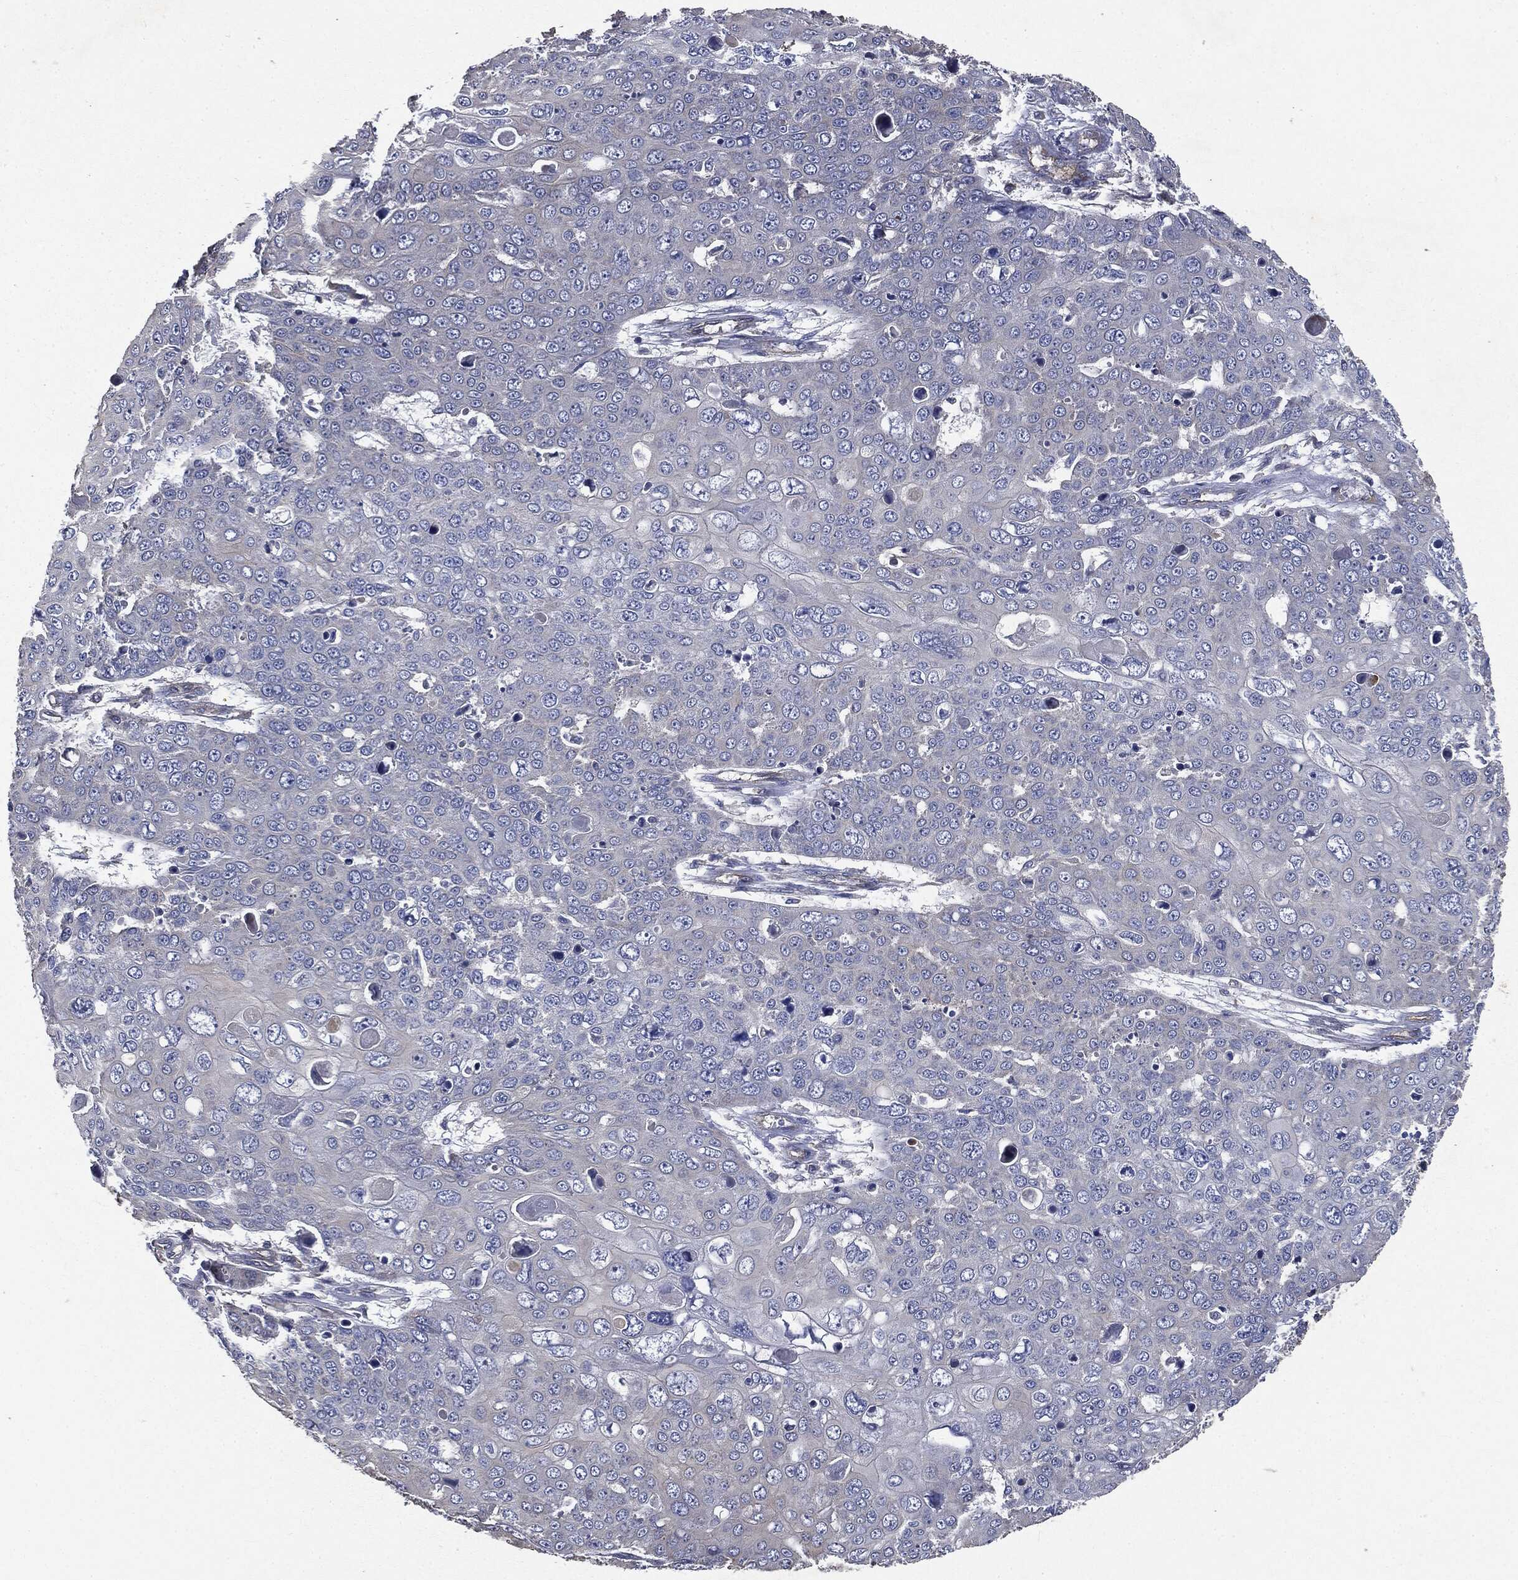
{"staining": {"intensity": "negative", "quantity": "none", "location": "none"}, "tissue": "skin cancer", "cell_type": "Tumor cells", "image_type": "cancer", "snomed": [{"axis": "morphology", "description": "Squamous cell carcinoma, NOS"}, {"axis": "topography", "description": "Skin"}], "caption": "High magnification brightfield microscopy of skin cancer stained with DAB (brown) and counterstained with hematoxylin (blue): tumor cells show no significant positivity. The staining was performed using DAB (3,3'-diaminobenzidine) to visualize the protein expression in brown, while the nuclei were stained in blue with hematoxylin (Magnification: 20x).", "gene": "EPS15L1", "patient": {"sex": "male", "age": 71}}